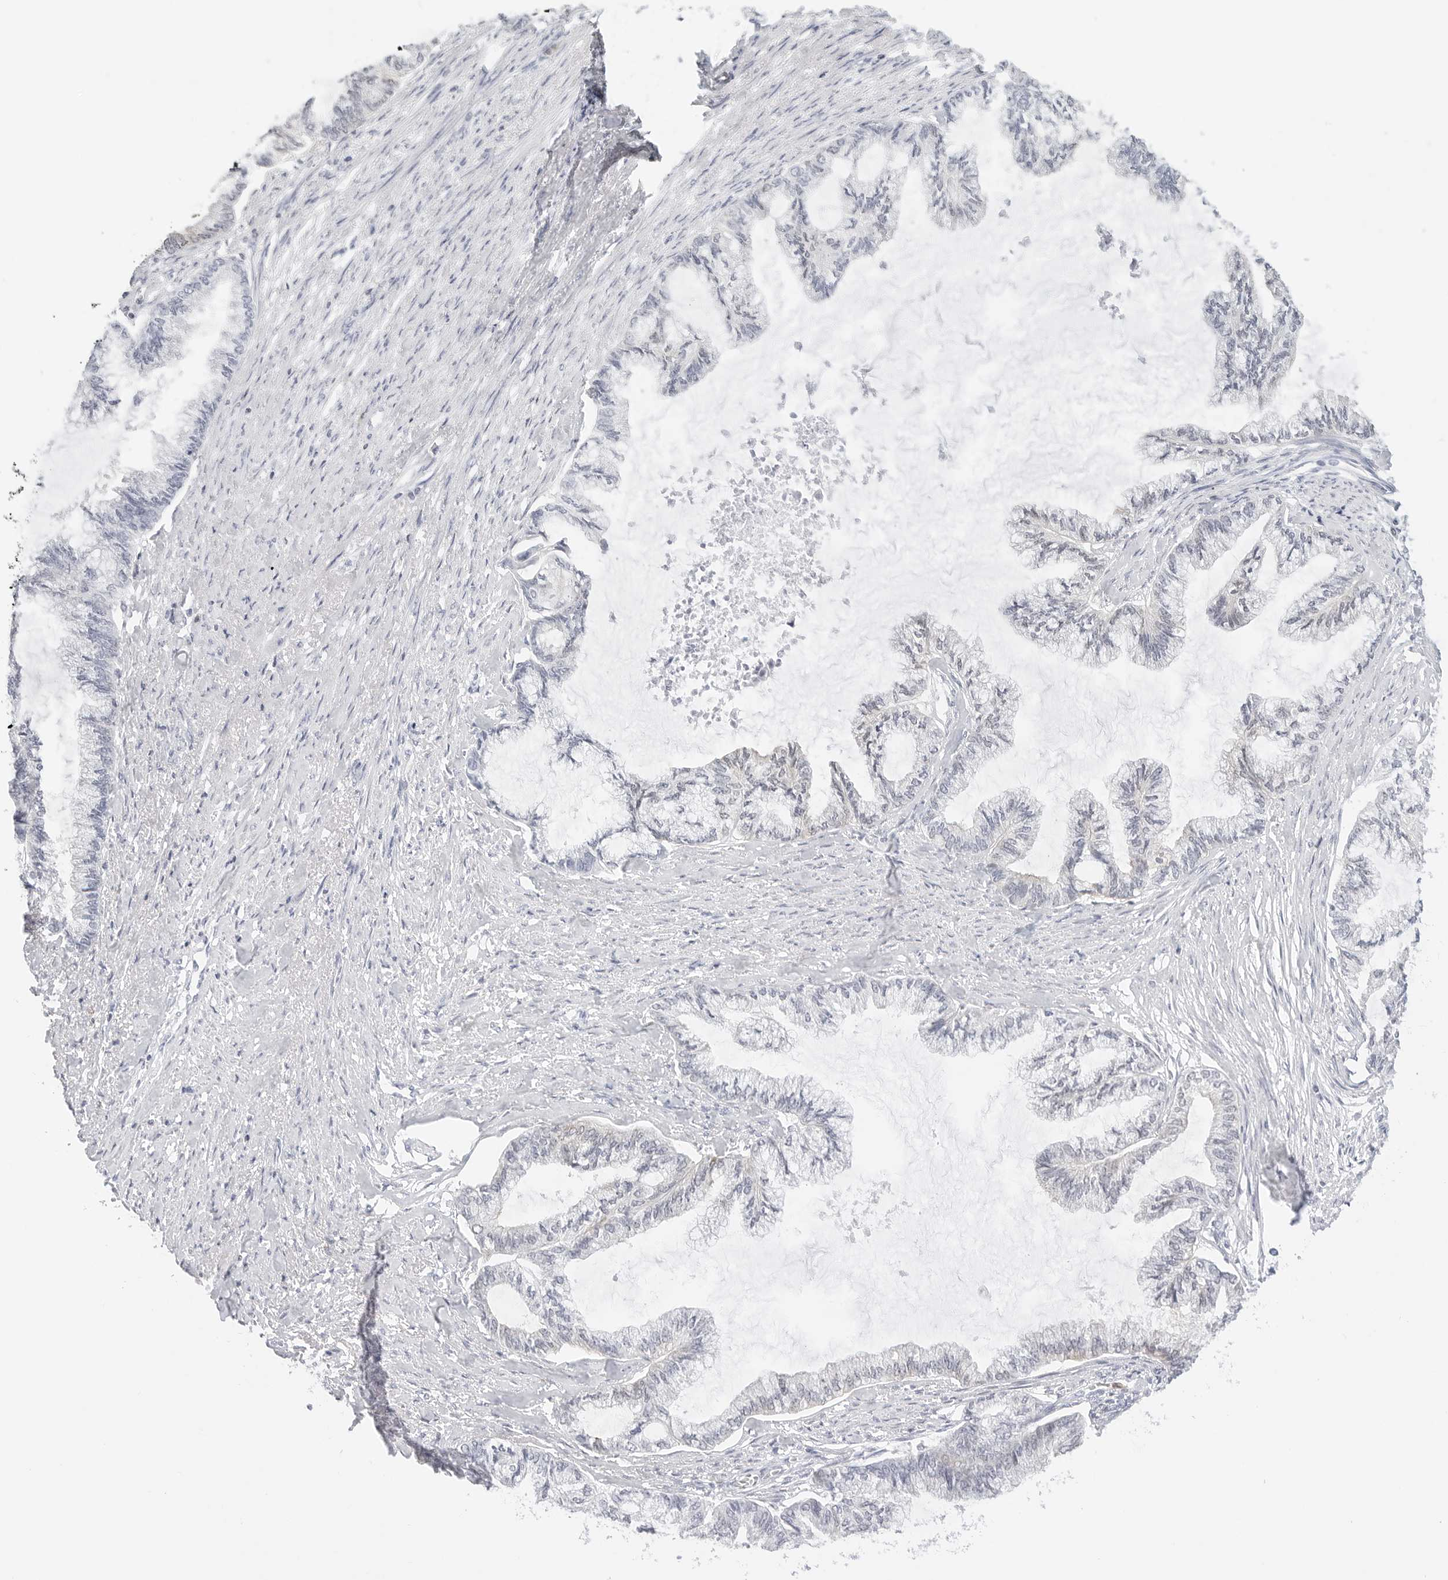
{"staining": {"intensity": "negative", "quantity": "none", "location": "none"}, "tissue": "endometrial cancer", "cell_type": "Tumor cells", "image_type": "cancer", "snomed": [{"axis": "morphology", "description": "Adenocarcinoma, NOS"}, {"axis": "topography", "description": "Endometrium"}], "caption": "This histopathology image is of endometrial cancer stained with immunohistochemistry (IHC) to label a protein in brown with the nuclei are counter-stained blue. There is no positivity in tumor cells.", "gene": "SLC9A3R1", "patient": {"sex": "female", "age": 86}}